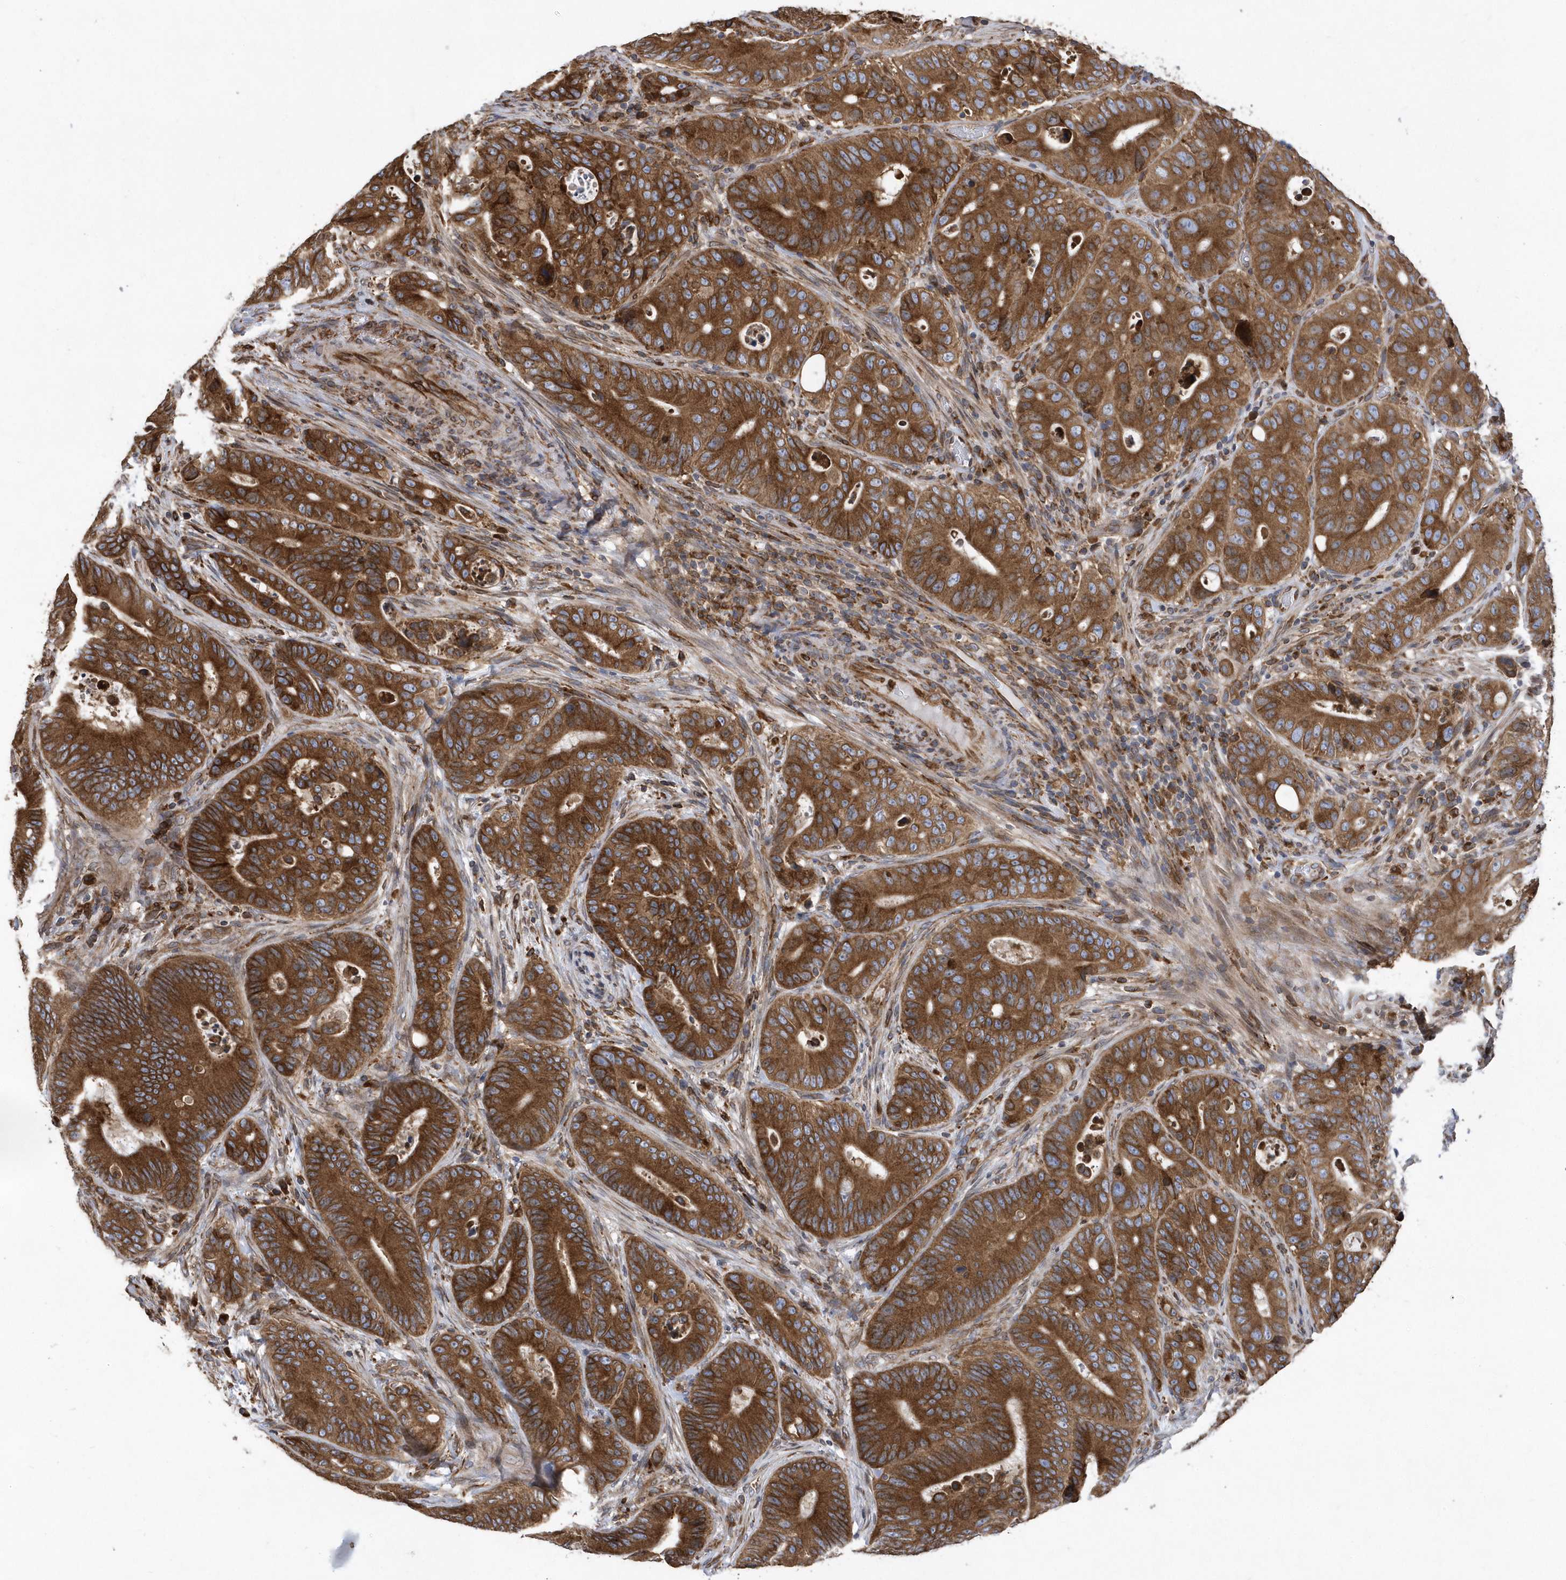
{"staining": {"intensity": "strong", "quantity": ">75%", "location": "cytoplasmic/membranous"}, "tissue": "colorectal cancer", "cell_type": "Tumor cells", "image_type": "cancer", "snomed": [{"axis": "morphology", "description": "Adenocarcinoma, NOS"}, {"axis": "topography", "description": "Colon"}], "caption": "Colorectal cancer stained for a protein (brown) reveals strong cytoplasmic/membranous positive expression in approximately >75% of tumor cells.", "gene": "VAMP7", "patient": {"sex": "male", "age": 83}}